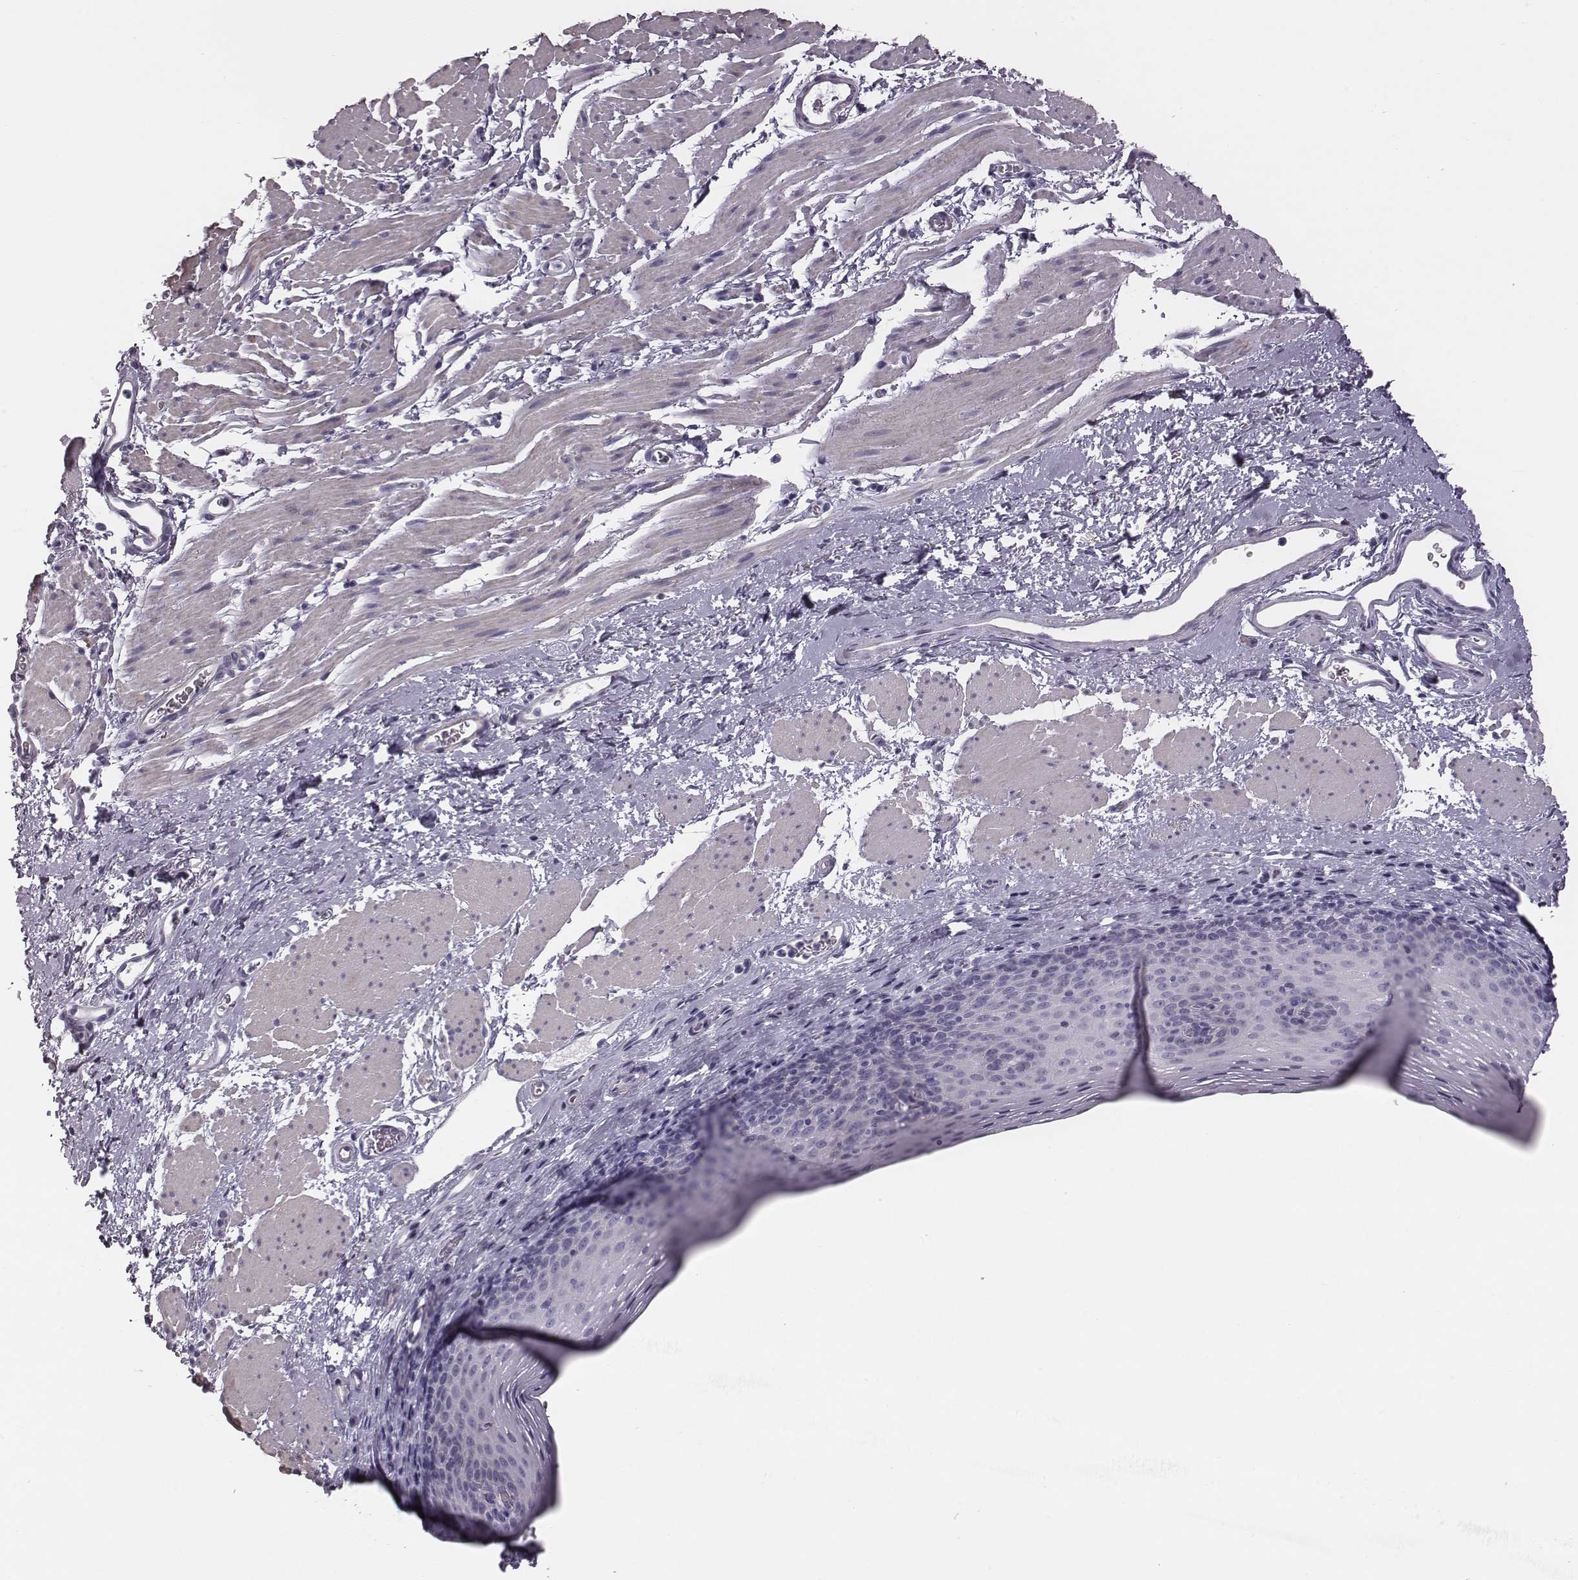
{"staining": {"intensity": "negative", "quantity": "none", "location": "none"}, "tissue": "esophagus", "cell_type": "Squamous epithelial cells", "image_type": "normal", "snomed": [{"axis": "morphology", "description": "Normal tissue, NOS"}, {"axis": "topography", "description": "Esophagus"}], "caption": "Protein analysis of unremarkable esophagus displays no significant positivity in squamous epithelial cells.", "gene": "CRISP1", "patient": {"sex": "female", "age": 68}}